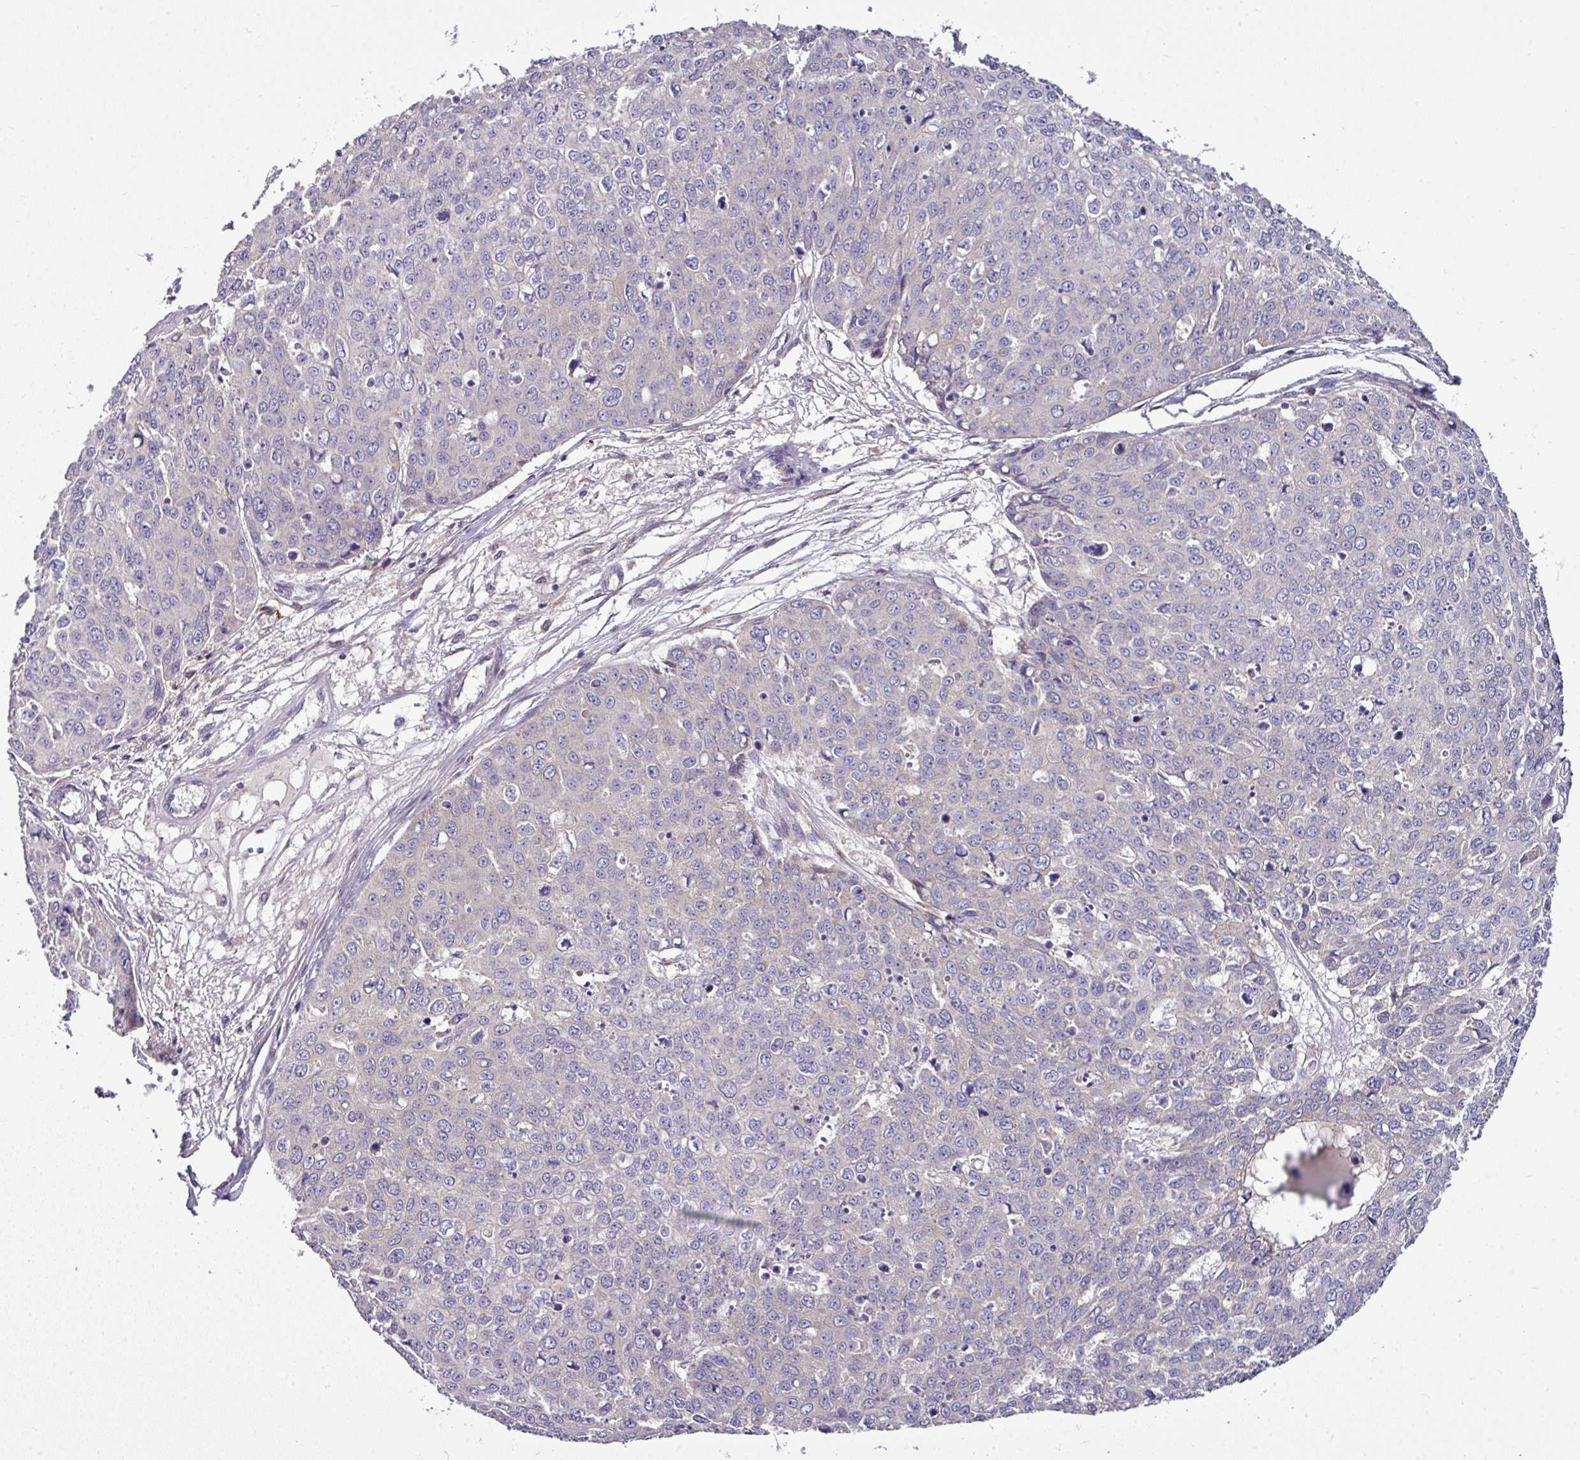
{"staining": {"intensity": "negative", "quantity": "none", "location": "none"}, "tissue": "skin cancer", "cell_type": "Tumor cells", "image_type": "cancer", "snomed": [{"axis": "morphology", "description": "Squamous cell carcinoma, NOS"}, {"axis": "topography", "description": "Skin"}], "caption": "The histopathology image reveals no staining of tumor cells in skin cancer.", "gene": "GAN", "patient": {"sex": "male", "age": 71}}